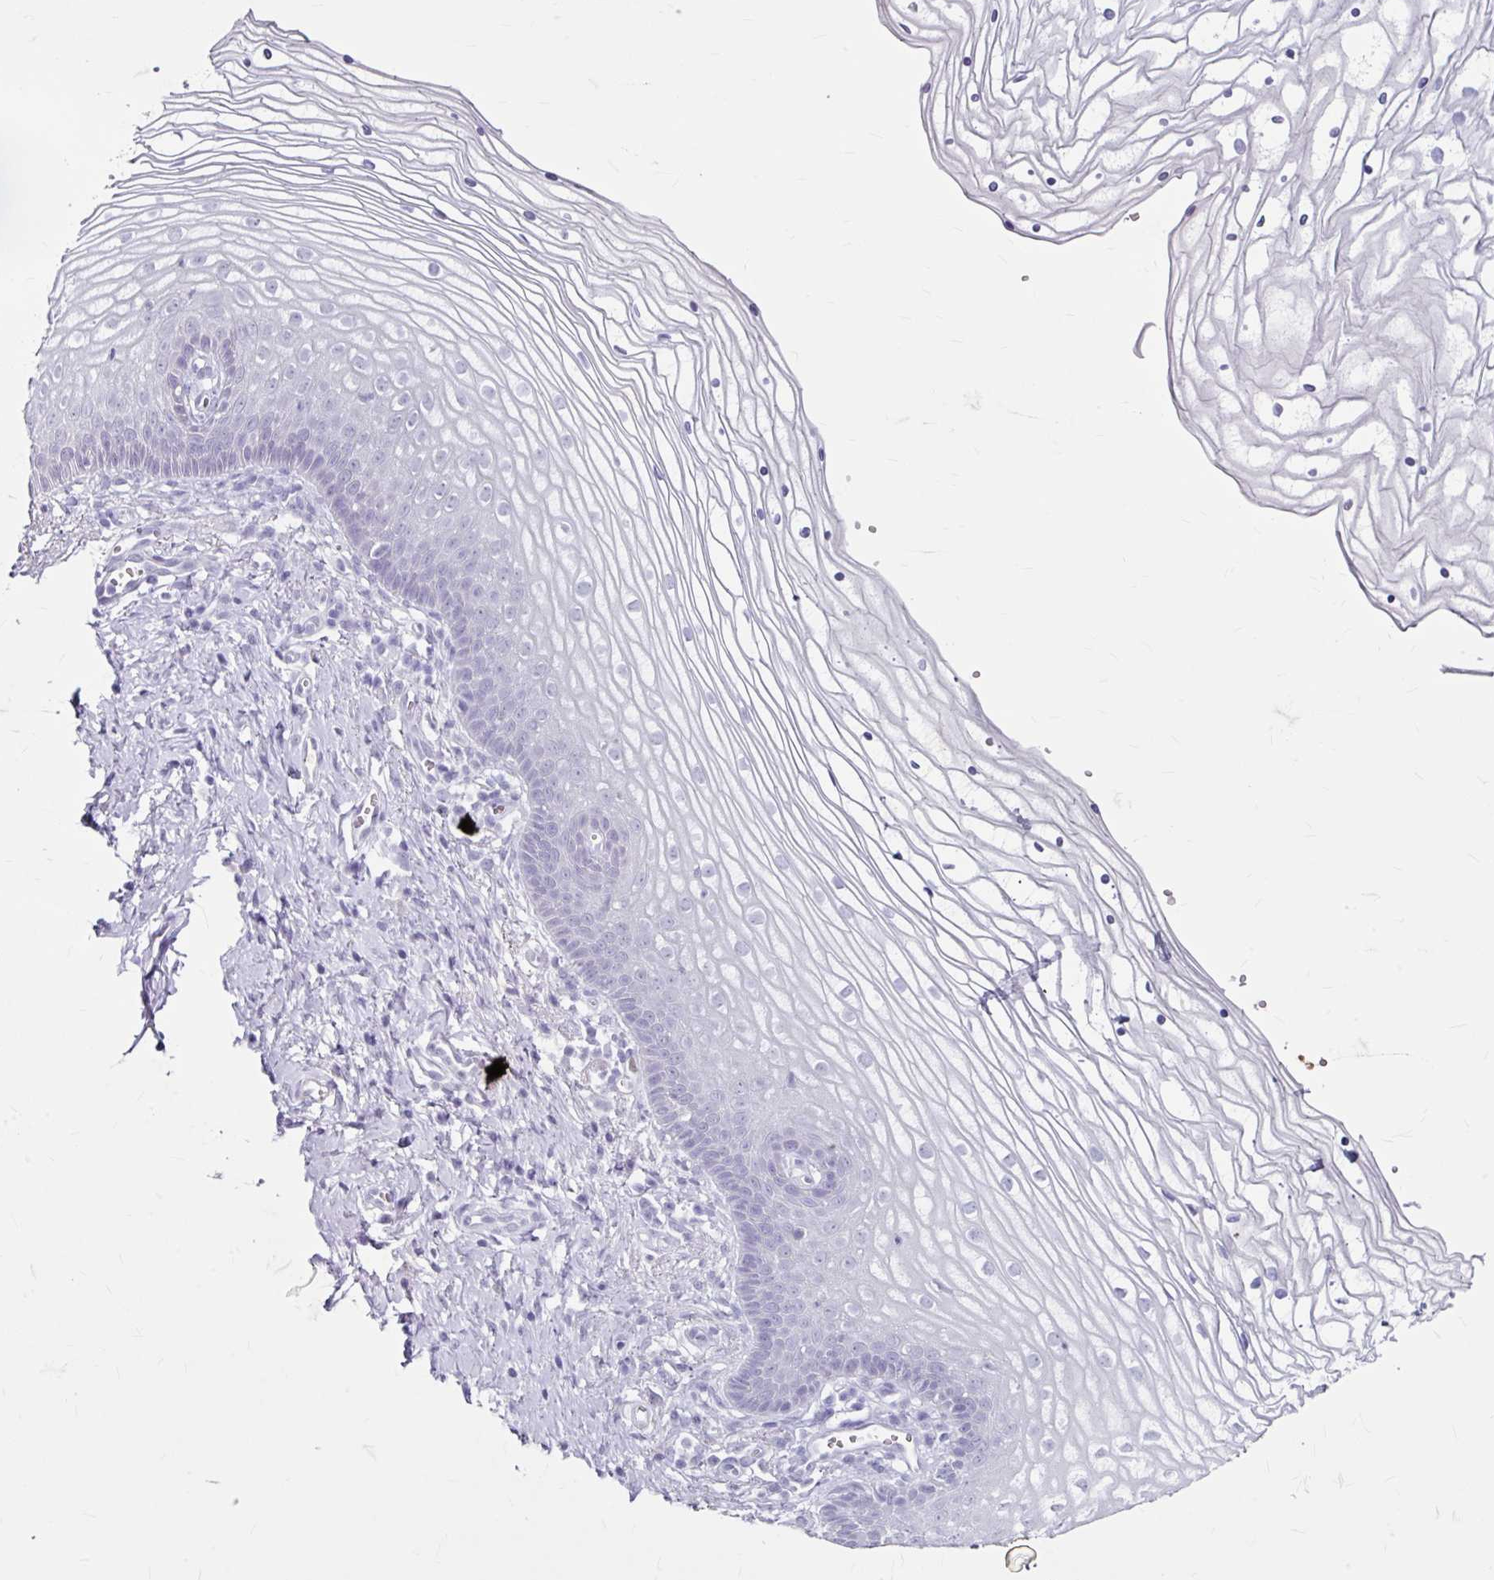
{"staining": {"intensity": "negative", "quantity": "none", "location": "none"}, "tissue": "vagina", "cell_type": "Squamous epithelial cells", "image_type": "normal", "snomed": [{"axis": "morphology", "description": "Normal tissue, NOS"}, {"axis": "topography", "description": "Vagina"}], "caption": "This histopathology image is of unremarkable vagina stained with IHC to label a protein in brown with the nuclei are counter-stained blue. There is no expression in squamous epithelial cells.", "gene": "ANKRD1", "patient": {"sex": "female", "age": 56}}